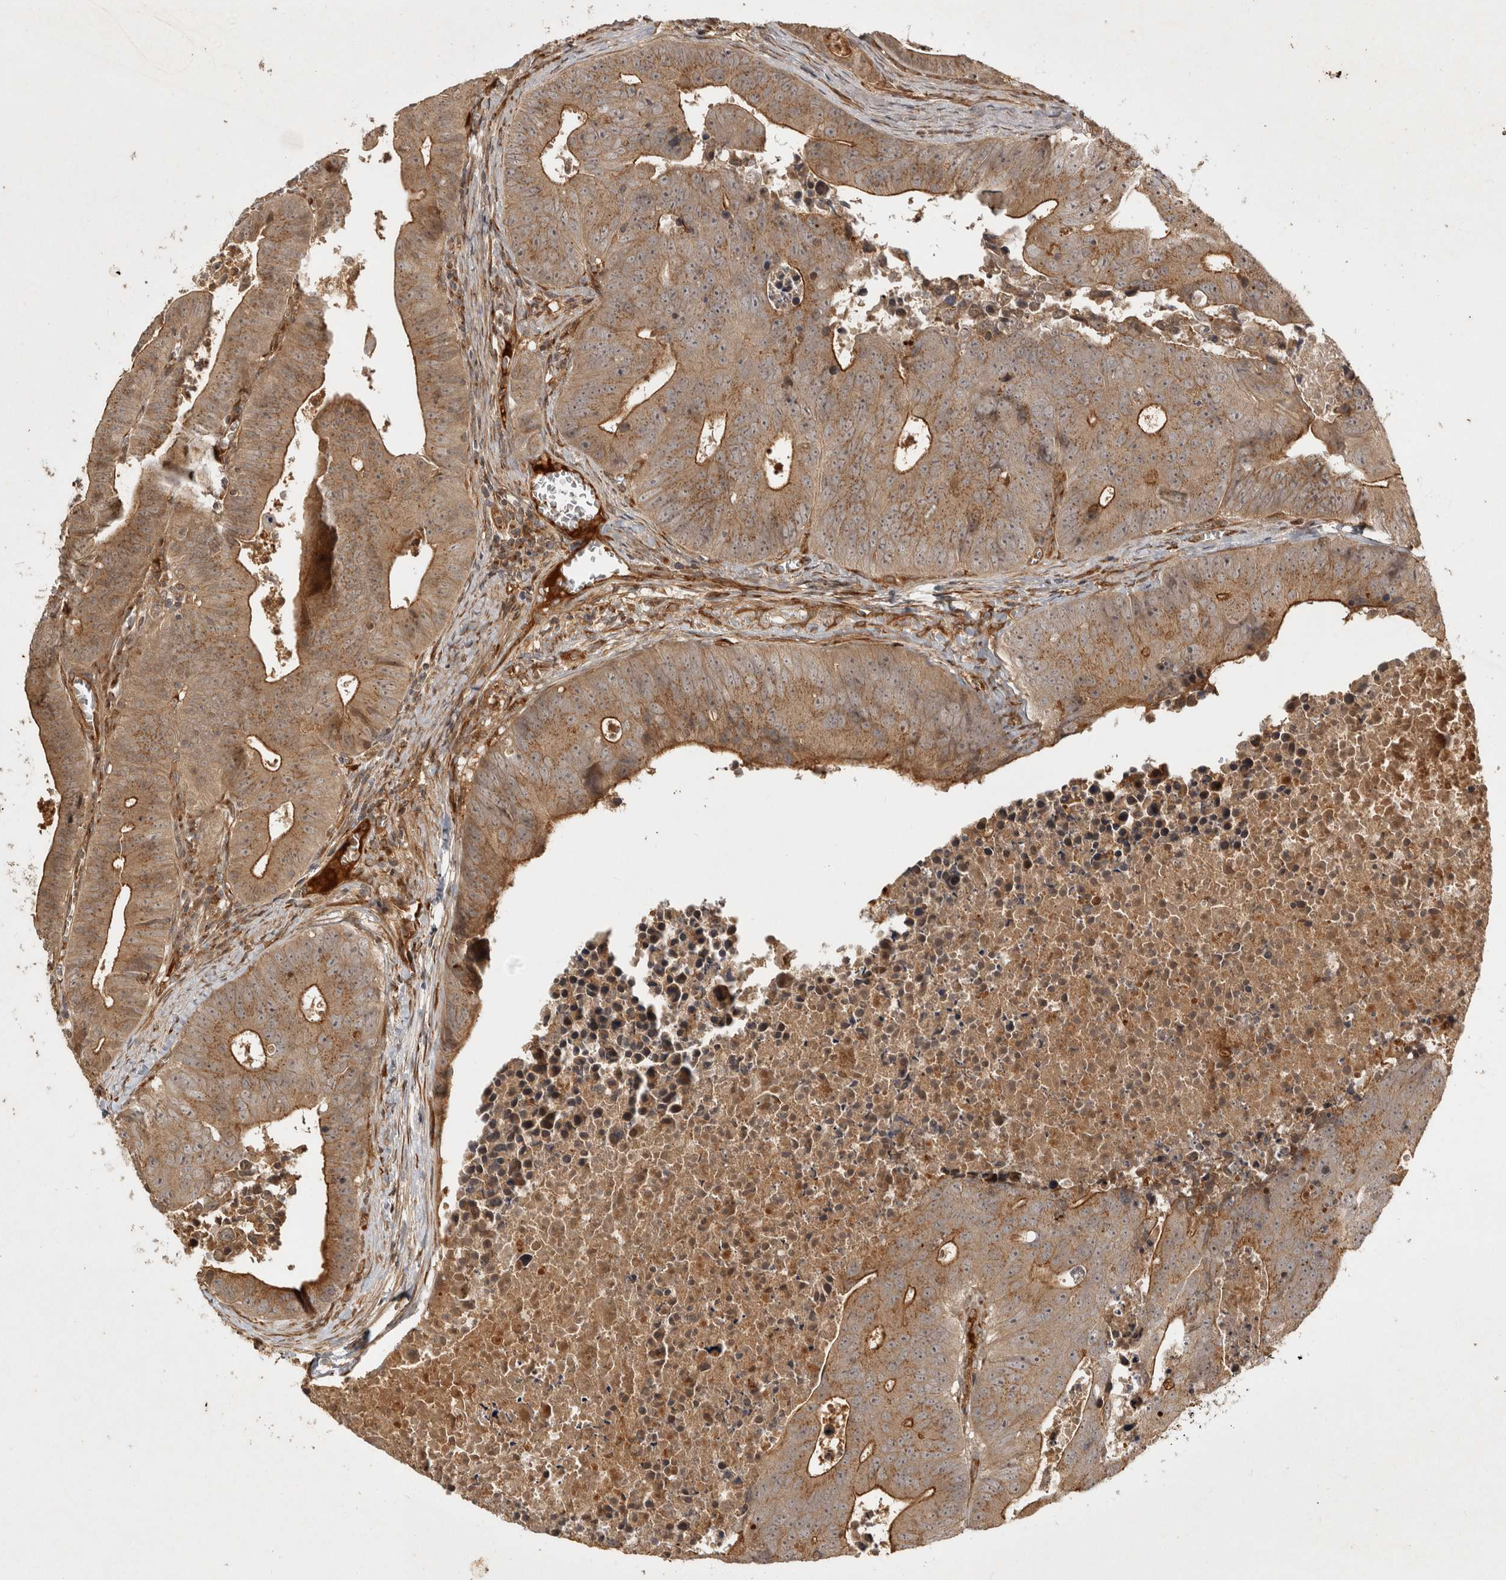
{"staining": {"intensity": "moderate", "quantity": ">75%", "location": "cytoplasmic/membranous"}, "tissue": "colorectal cancer", "cell_type": "Tumor cells", "image_type": "cancer", "snomed": [{"axis": "morphology", "description": "Adenocarcinoma, NOS"}, {"axis": "topography", "description": "Colon"}], "caption": "Immunohistochemistry photomicrograph of neoplastic tissue: colorectal cancer (adenocarcinoma) stained using immunohistochemistry shows medium levels of moderate protein expression localized specifically in the cytoplasmic/membranous of tumor cells, appearing as a cytoplasmic/membranous brown color.", "gene": "CAMSAP2", "patient": {"sex": "male", "age": 87}}